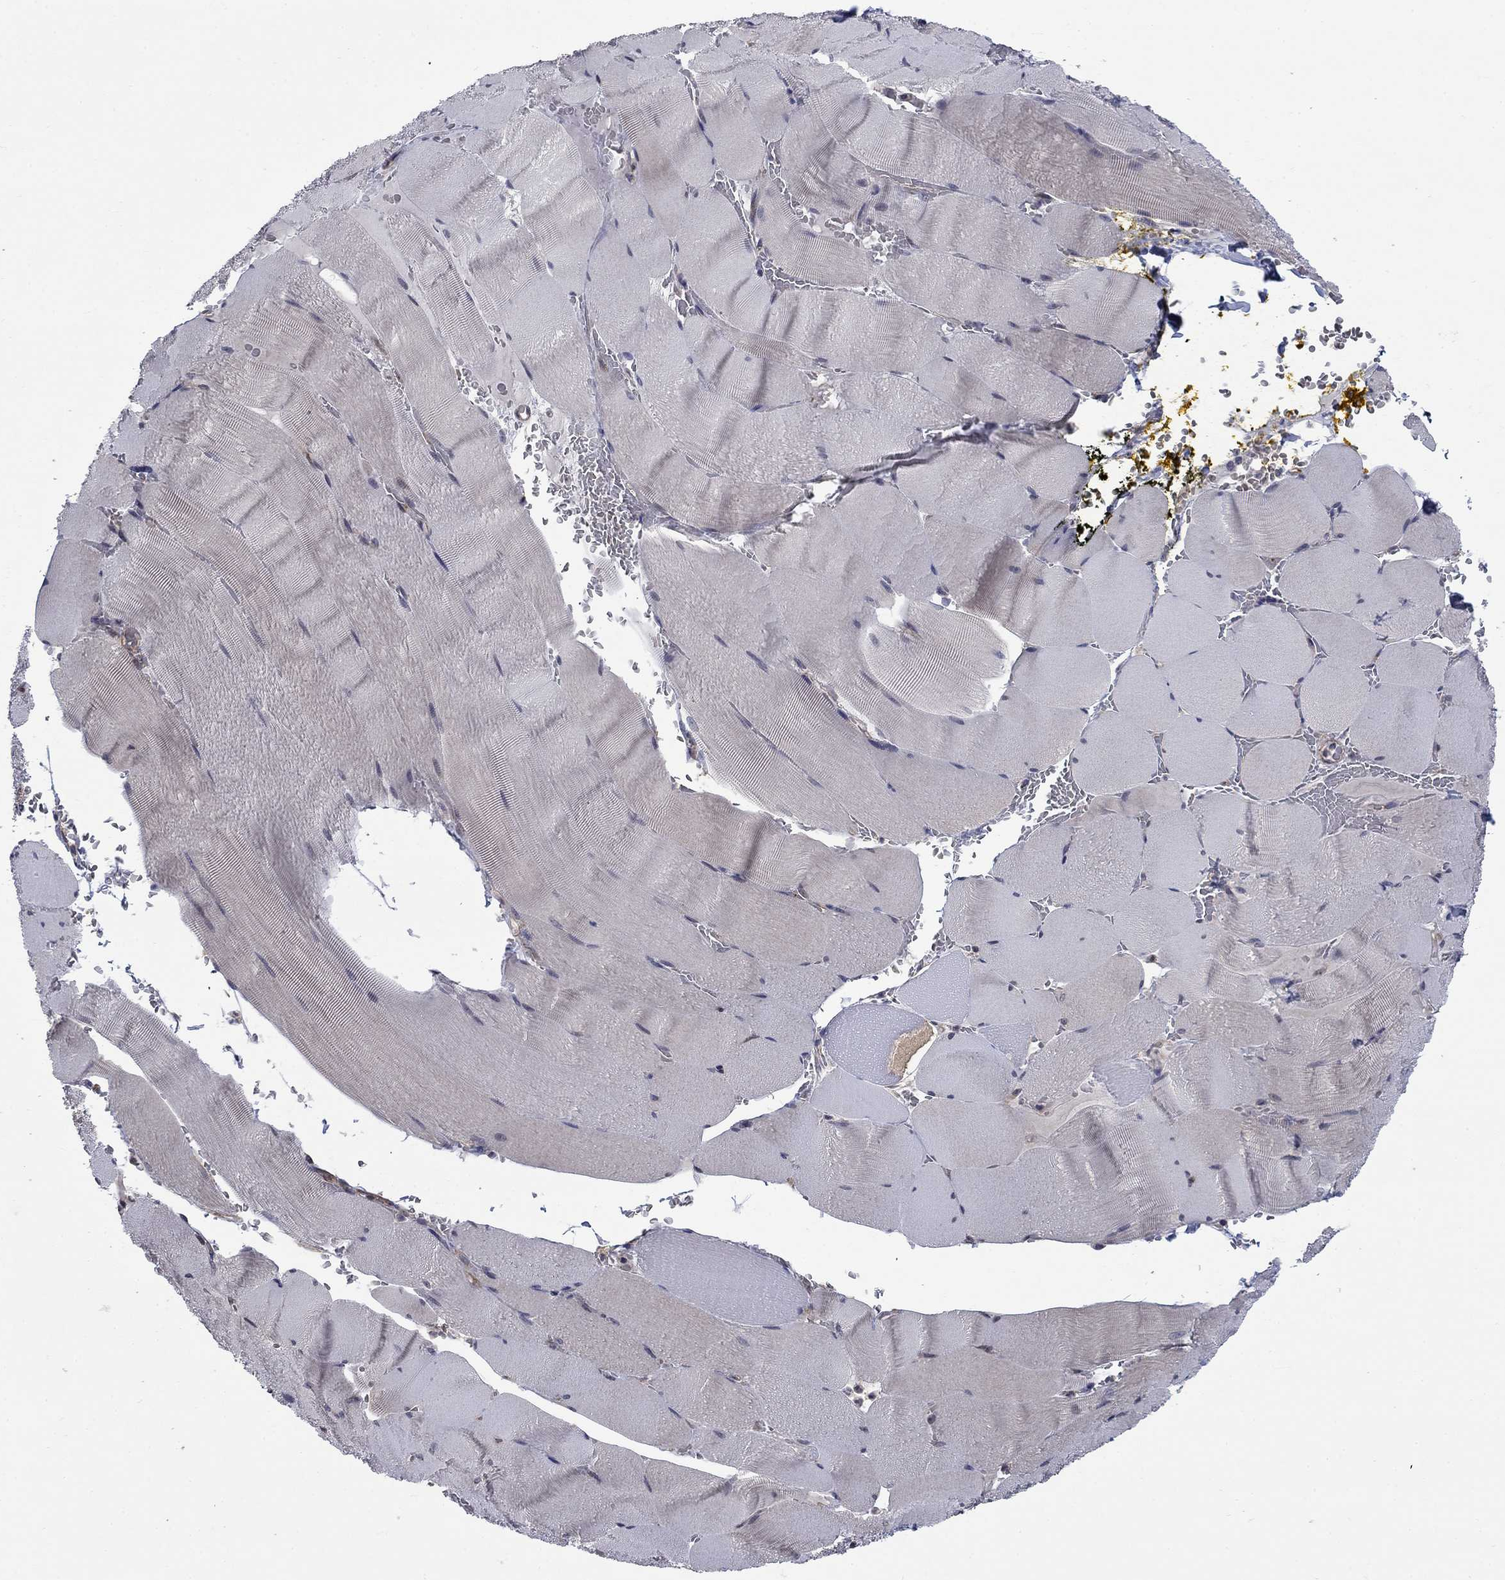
{"staining": {"intensity": "negative", "quantity": "none", "location": "none"}, "tissue": "skeletal muscle", "cell_type": "Myocytes", "image_type": "normal", "snomed": [{"axis": "morphology", "description": "Normal tissue, NOS"}, {"axis": "topography", "description": "Skeletal muscle"}], "caption": "Image shows no protein positivity in myocytes of benign skeletal muscle.", "gene": "PDZD2", "patient": {"sex": "male", "age": 56}}